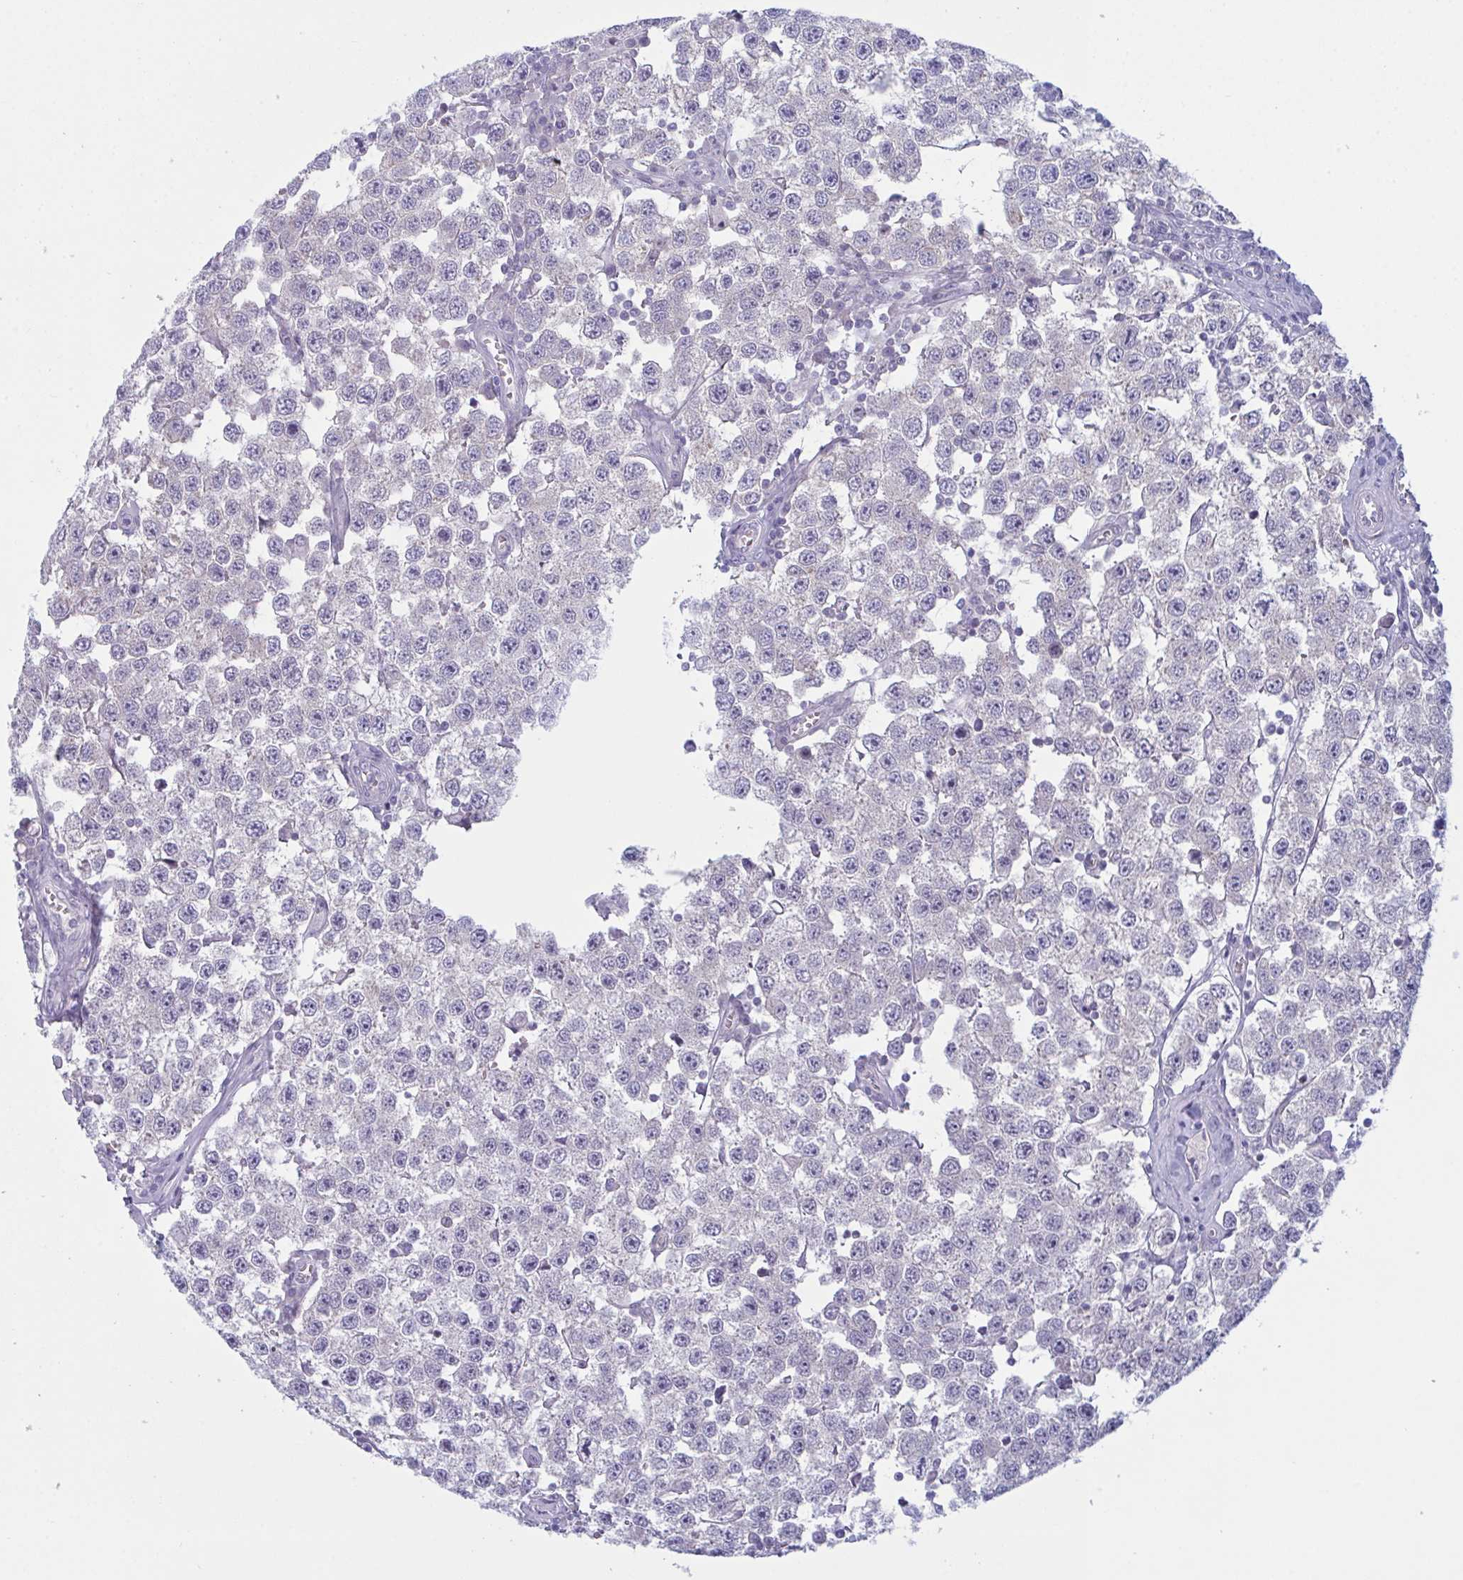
{"staining": {"intensity": "negative", "quantity": "none", "location": "none"}, "tissue": "testis cancer", "cell_type": "Tumor cells", "image_type": "cancer", "snomed": [{"axis": "morphology", "description": "Seminoma, NOS"}, {"axis": "topography", "description": "Testis"}], "caption": "Immunohistochemistry photomicrograph of neoplastic tissue: human testis seminoma stained with DAB shows no significant protein staining in tumor cells.", "gene": "NAA30", "patient": {"sex": "male", "age": 34}}